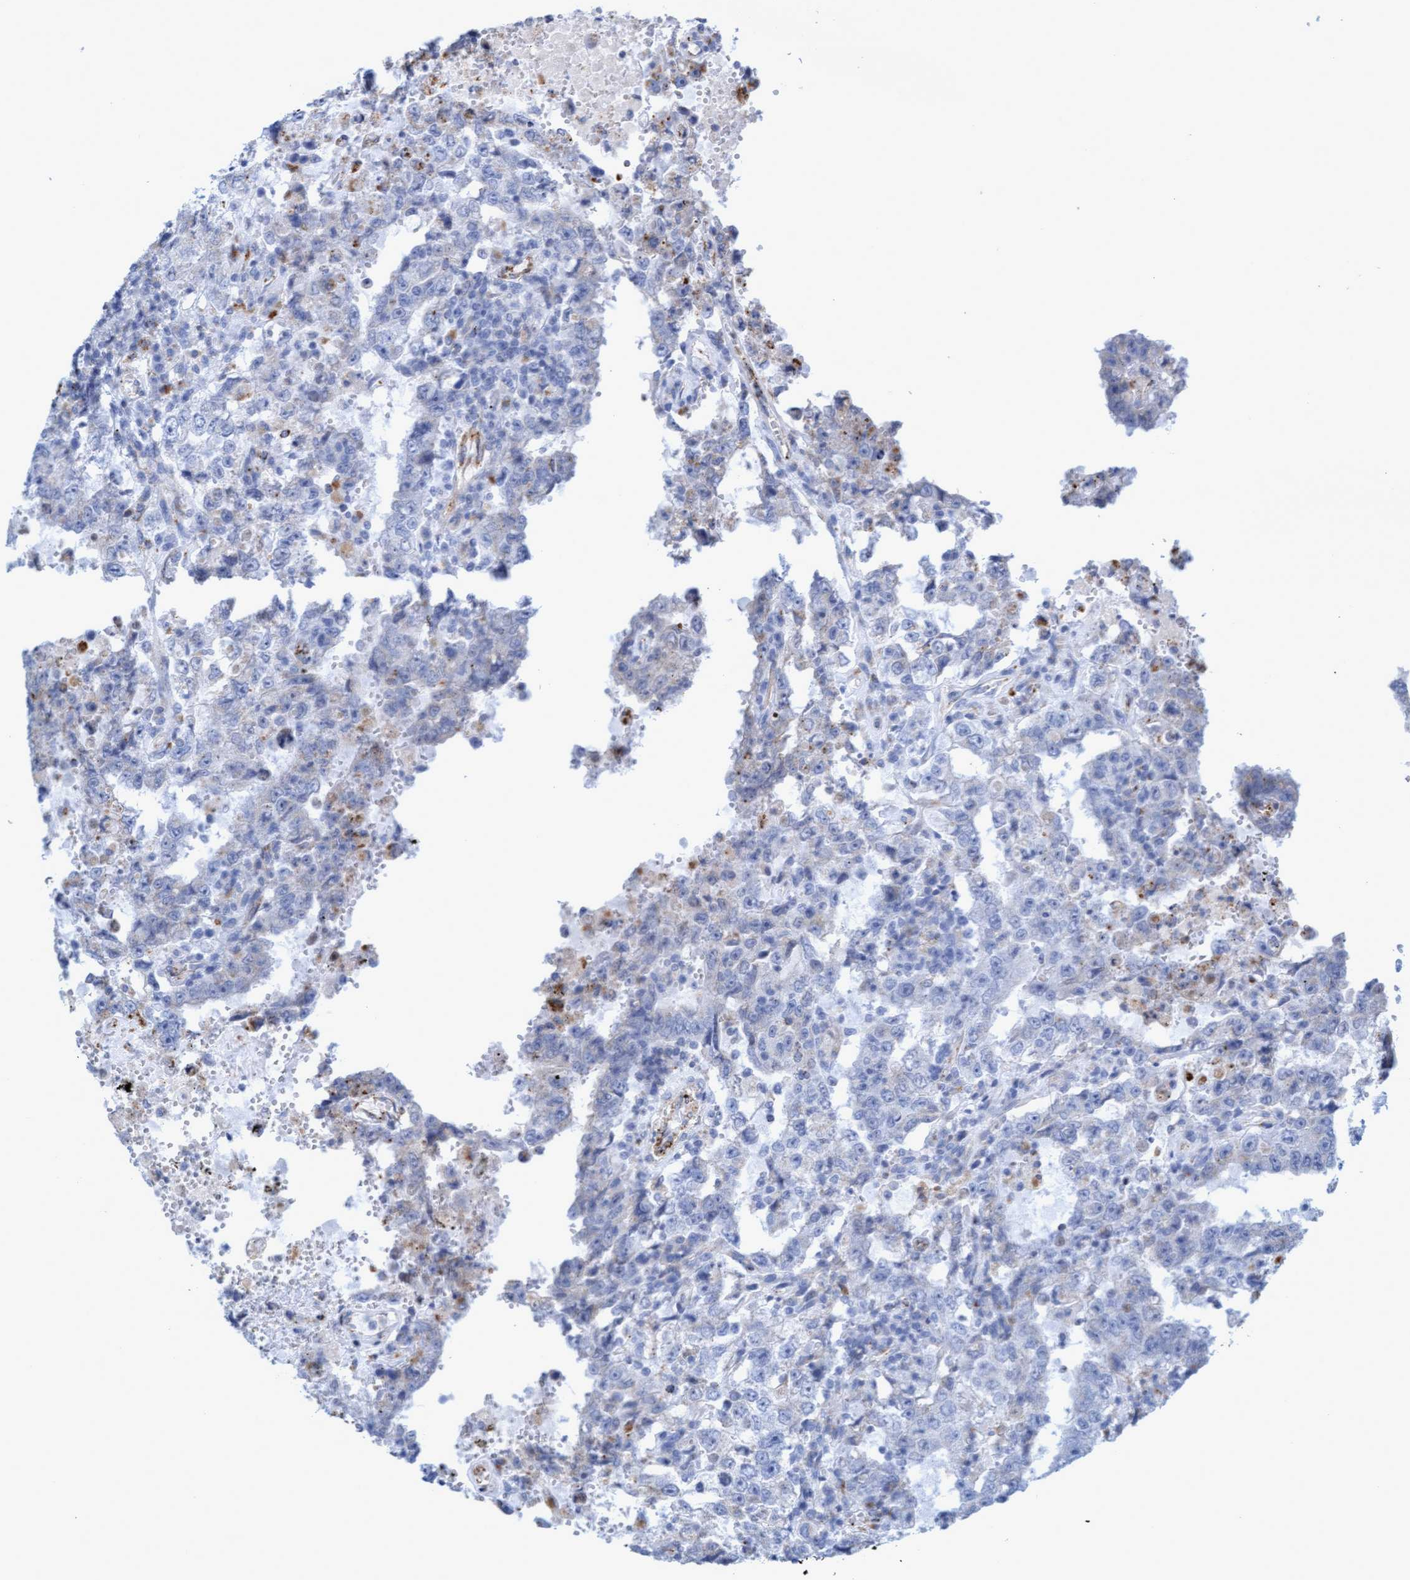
{"staining": {"intensity": "weak", "quantity": "<25%", "location": "cytoplasmic/membranous"}, "tissue": "testis cancer", "cell_type": "Tumor cells", "image_type": "cancer", "snomed": [{"axis": "morphology", "description": "Carcinoma, Embryonal, NOS"}, {"axis": "topography", "description": "Testis"}], "caption": "High magnification brightfield microscopy of testis embryonal carcinoma stained with DAB (brown) and counterstained with hematoxylin (blue): tumor cells show no significant staining.", "gene": "SGSH", "patient": {"sex": "male", "age": 26}}